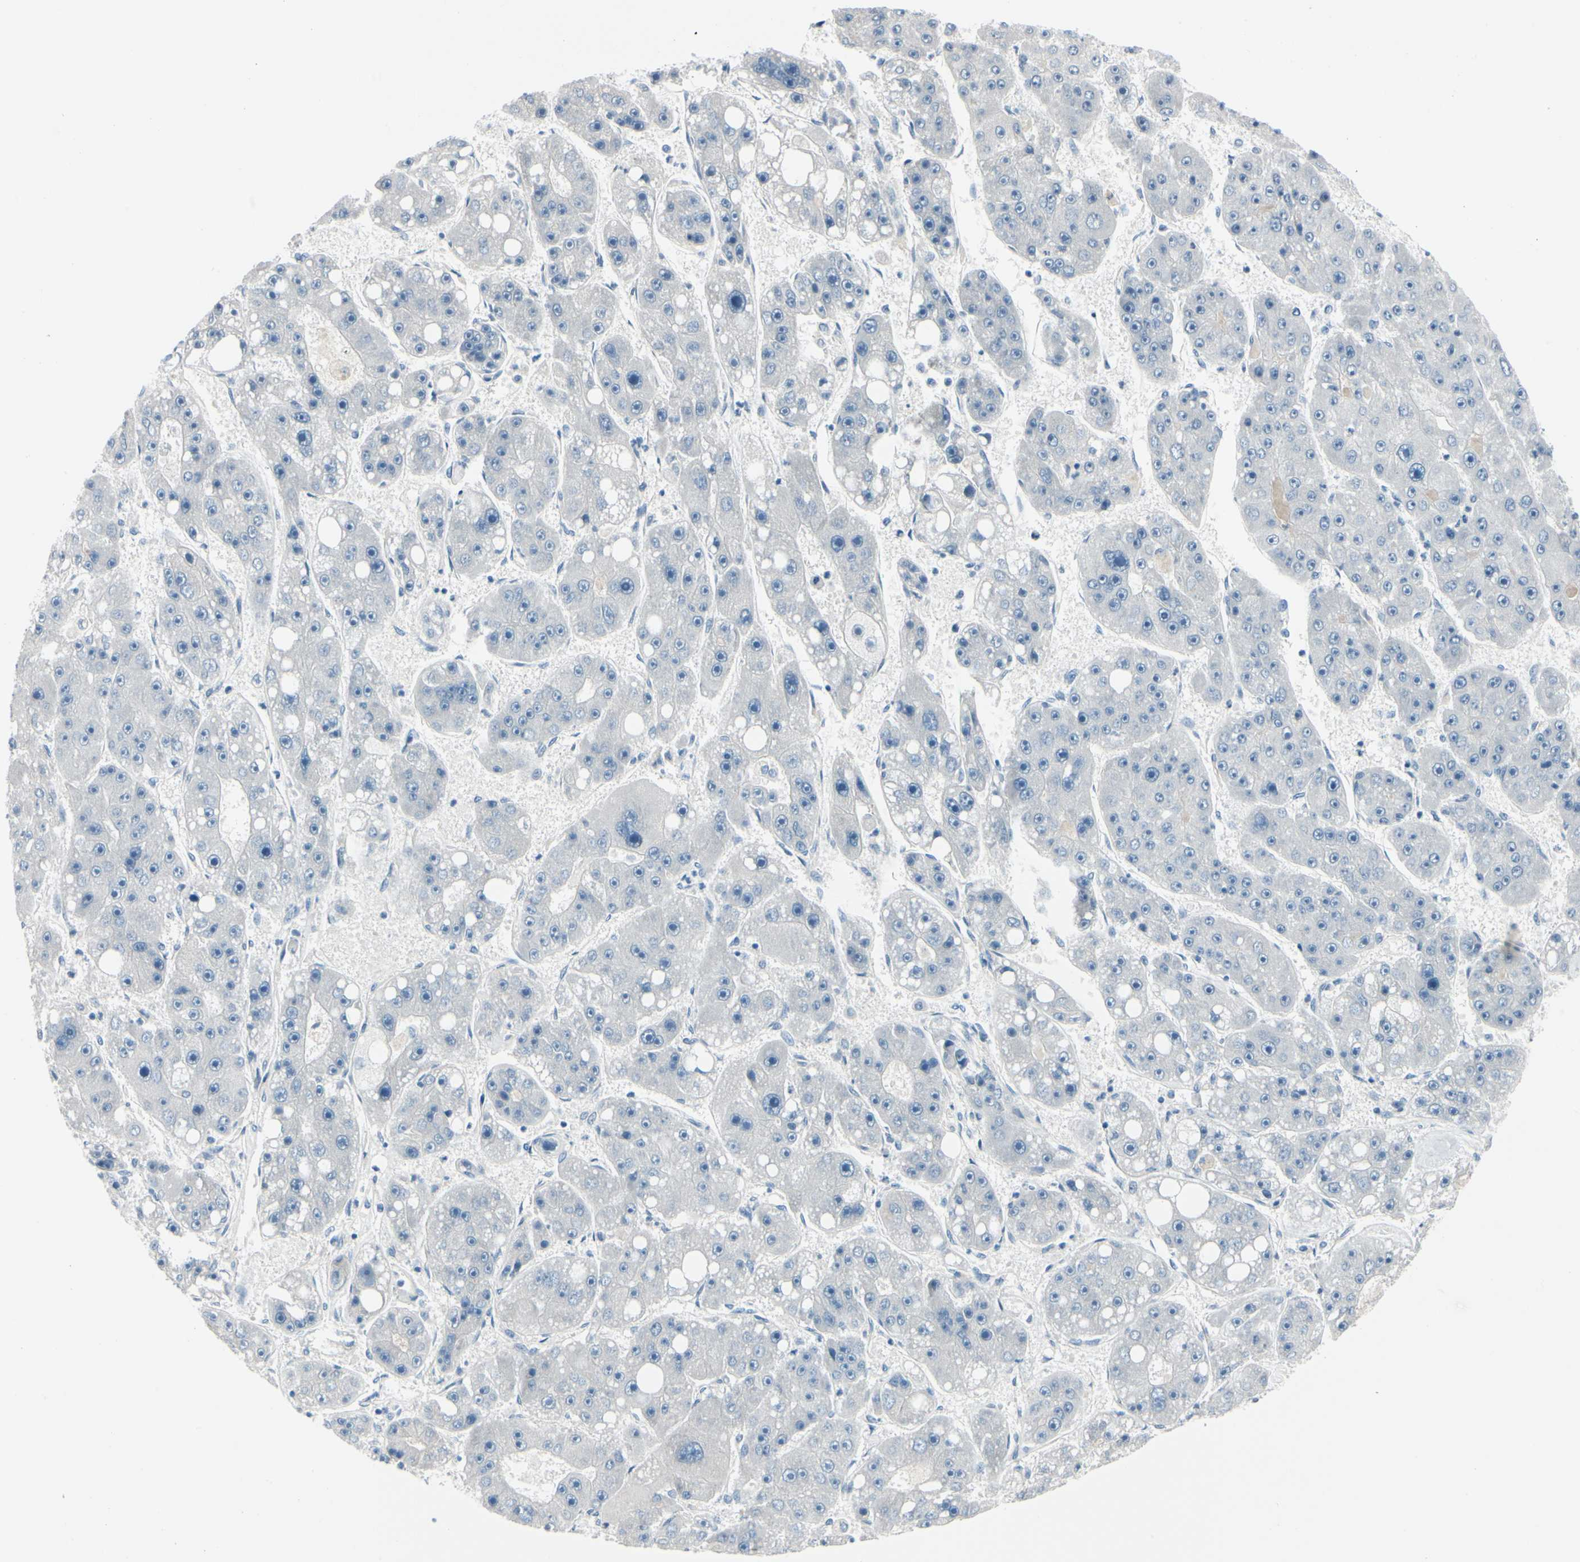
{"staining": {"intensity": "negative", "quantity": "none", "location": "none"}, "tissue": "liver cancer", "cell_type": "Tumor cells", "image_type": "cancer", "snomed": [{"axis": "morphology", "description": "Carcinoma, Hepatocellular, NOS"}, {"axis": "topography", "description": "Liver"}], "caption": "Micrograph shows no significant protein staining in tumor cells of liver cancer. The staining is performed using DAB (3,3'-diaminobenzidine) brown chromogen with nuclei counter-stained in using hematoxylin.", "gene": "PGR", "patient": {"sex": "female", "age": 61}}